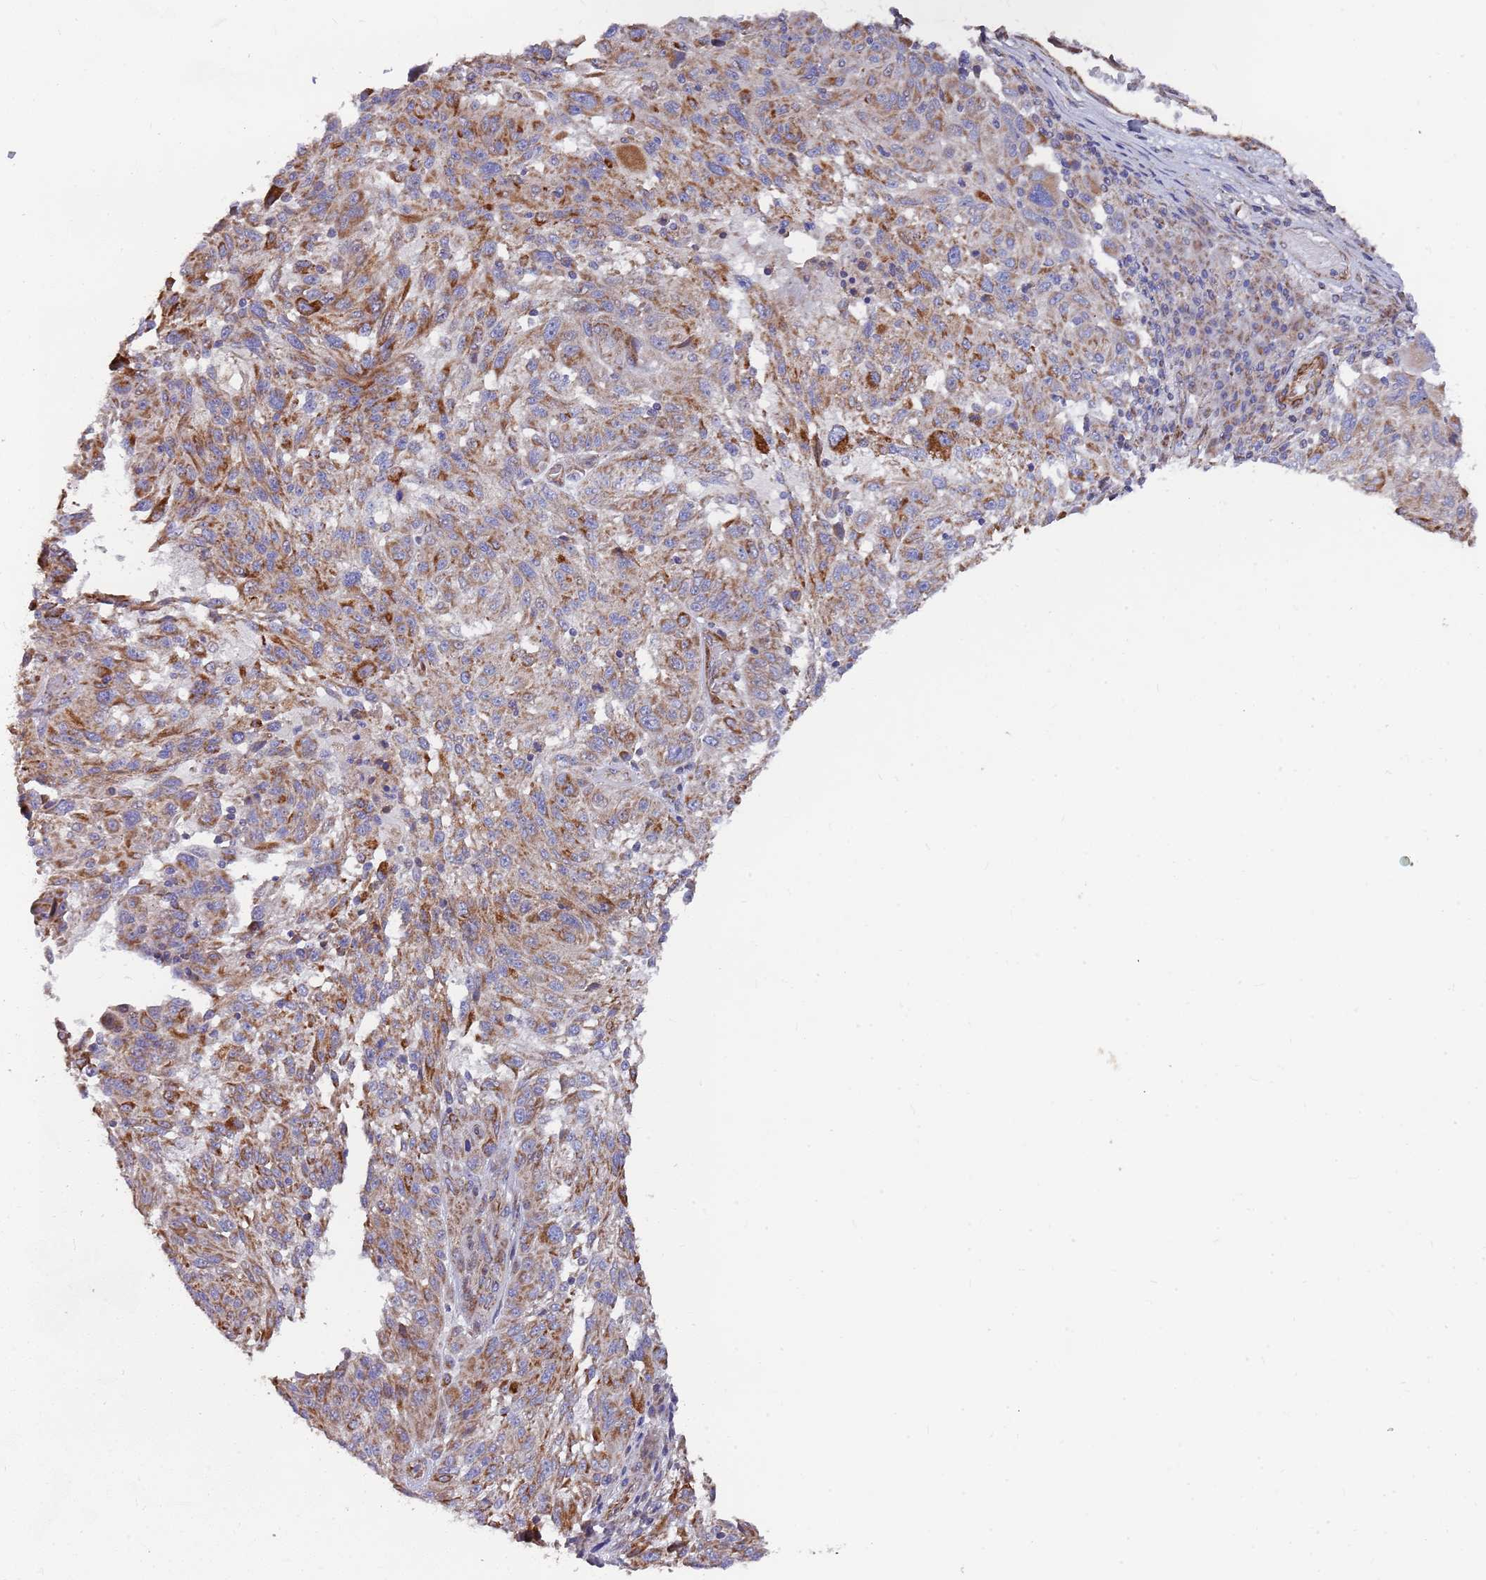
{"staining": {"intensity": "moderate", "quantity": ">75%", "location": "cytoplasmic/membranous"}, "tissue": "melanoma", "cell_type": "Tumor cells", "image_type": "cancer", "snomed": [{"axis": "morphology", "description": "Malignant melanoma, NOS"}, {"axis": "topography", "description": "Skin"}], "caption": "Tumor cells demonstrate medium levels of moderate cytoplasmic/membranous staining in about >75% of cells in human malignant melanoma. The protein is shown in brown color, while the nuclei are stained blue.", "gene": "WDFY3", "patient": {"sex": "male", "age": 53}}